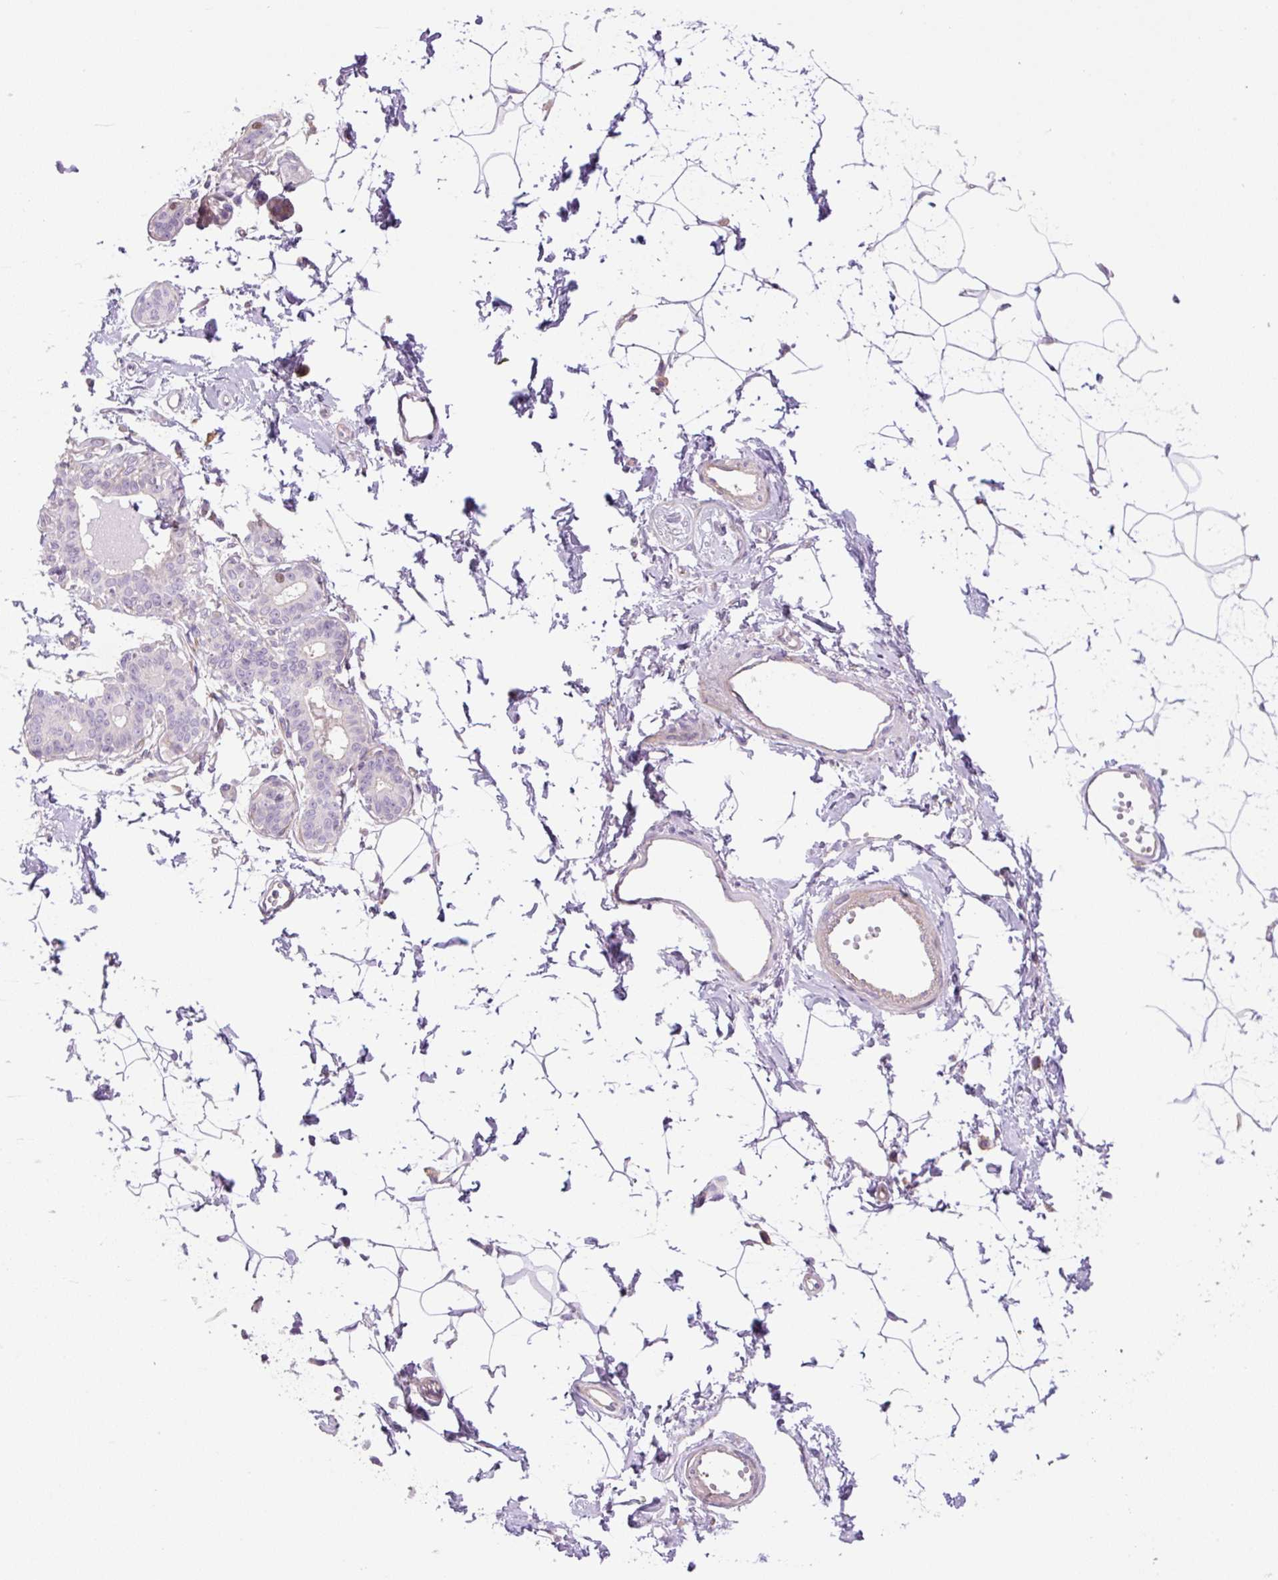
{"staining": {"intensity": "negative", "quantity": "none", "location": "none"}, "tissue": "breast", "cell_type": "Adipocytes", "image_type": "normal", "snomed": [{"axis": "morphology", "description": "Normal tissue, NOS"}, {"axis": "topography", "description": "Breast"}], "caption": "Adipocytes show no significant protein staining in benign breast.", "gene": "KIFC1", "patient": {"sex": "female", "age": 45}}